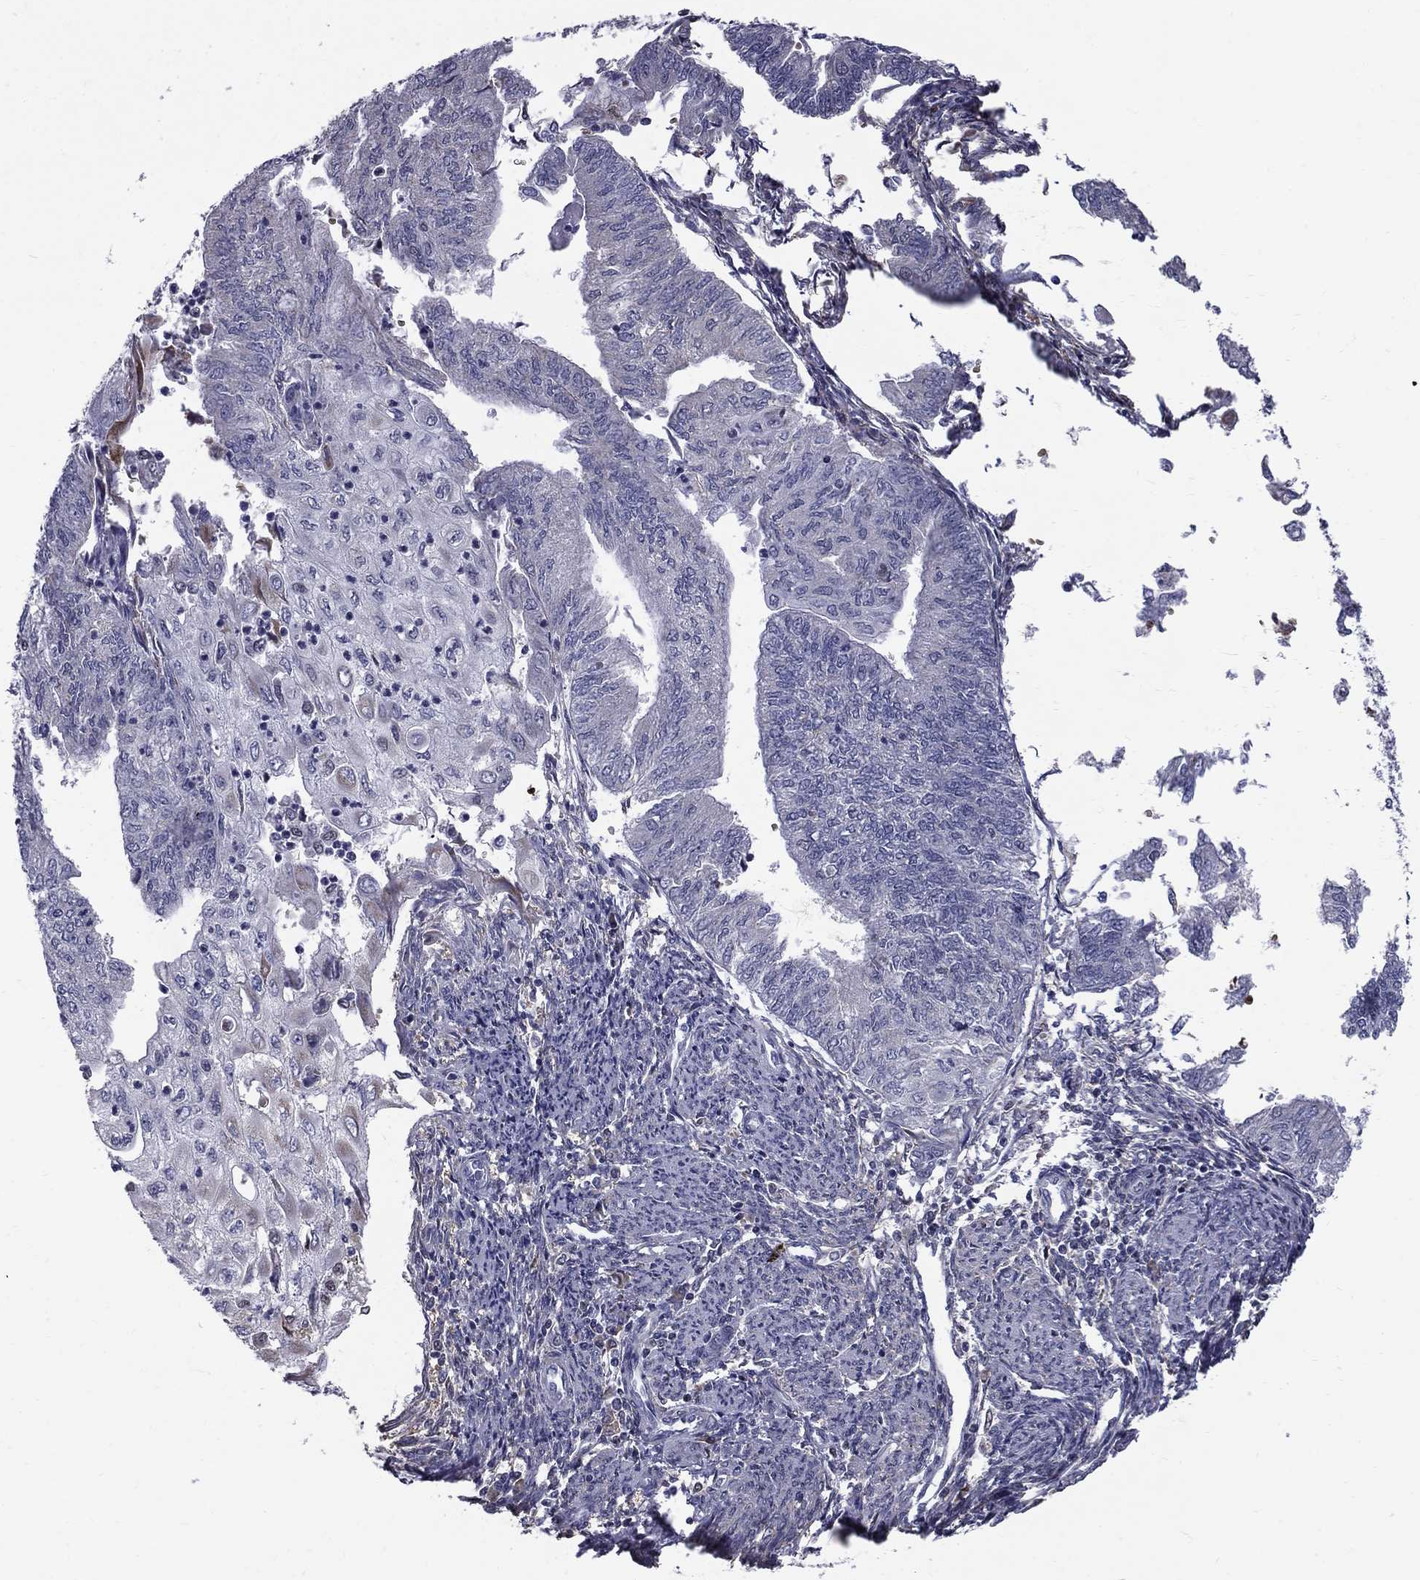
{"staining": {"intensity": "negative", "quantity": "none", "location": "none"}, "tissue": "endometrial cancer", "cell_type": "Tumor cells", "image_type": "cancer", "snomed": [{"axis": "morphology", "description": "Adenocarcinoma, NOS"}, {"axis": "topography", "description": "Endometrium"}], "caption": "The histopathology image reveals no significant staining in tumor cells of endometrial cancer.", "gene": "HSPB2", "patient": {"sex": "female", "age": 59}}